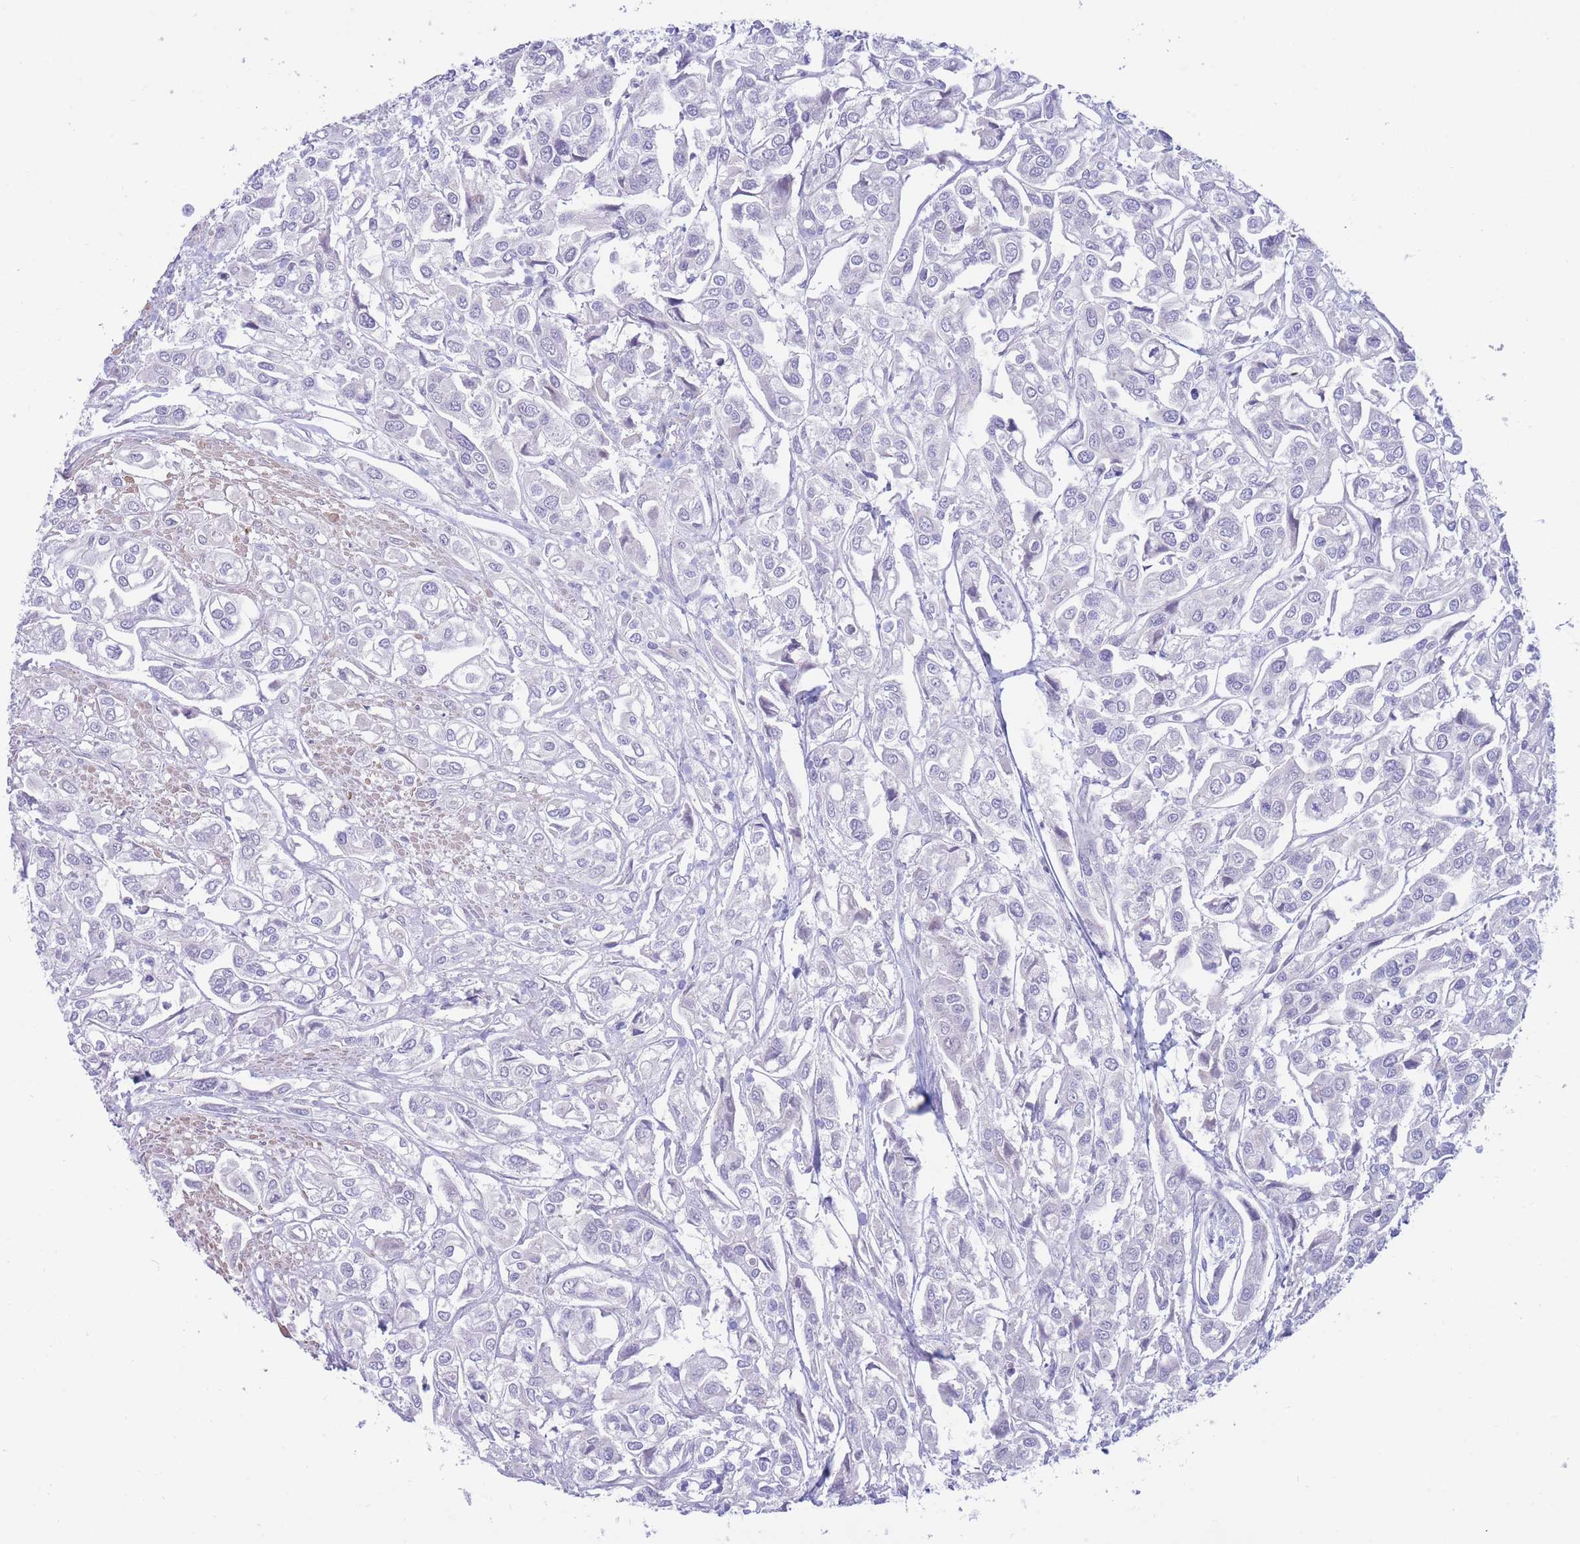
{"staining": {"intensity": "negative", "quantity": "none", "location": "none"}, "tissue": "urothelial cancer", "cell_type": "Tumor cells", "image_type": "cancer", "snomed": [{"axis": "morphology", "description": "Urothelial carcinoma, High grade"}, {"axis": "topography", "description": "Urinary bladder"}], "caption": "Human urothelial cancer stained for a protein using immunohistochemistry reveals no staining in tumor cells.", "gene": "APOL4", "patient": {"sex": "male", "age": 67}}